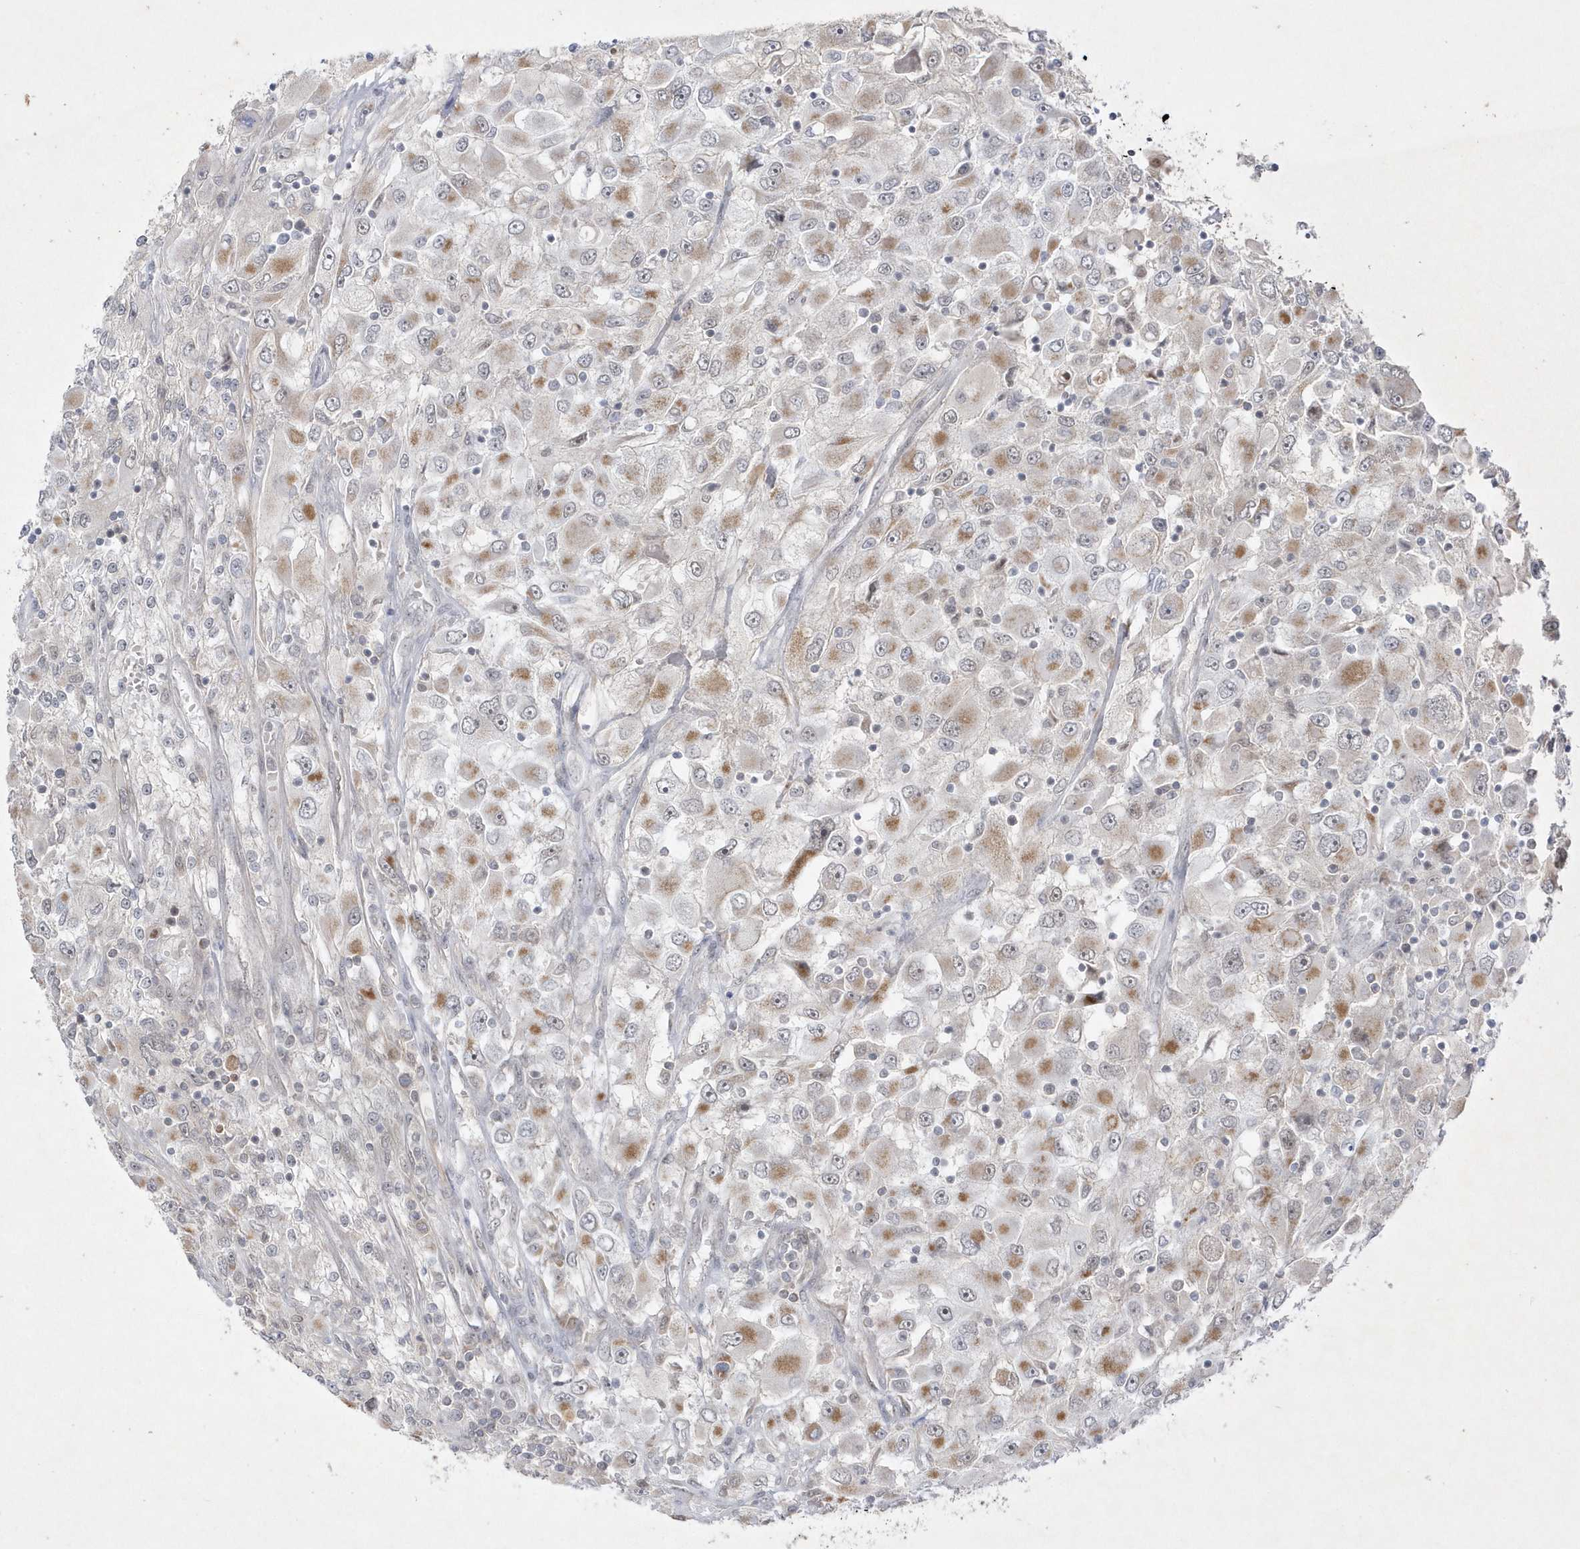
{"staining": {"intensity": "moderate", "quantity": "<25%", "location": "cytoplasmic/membranous"}, "tissue": "renal cancer", "cell_type": "Tumor cells", "image_type": "cancer", "snomed": [{"axis": "morphology", "description": "Adenocarcinoma, NOS"}, {"axis": "topography", "description": "Kidney"}], "caption": "This photomicrograph shows renal cancer stained with immunohistochemistry to label a protein in brown. The cytoplasmic/membranous of tumor cells show moderate positivity for the protein. Nuclei are counter-stained blue.", "gene": "CPSF3", "patient": {"sex": "female", "age": 52}}